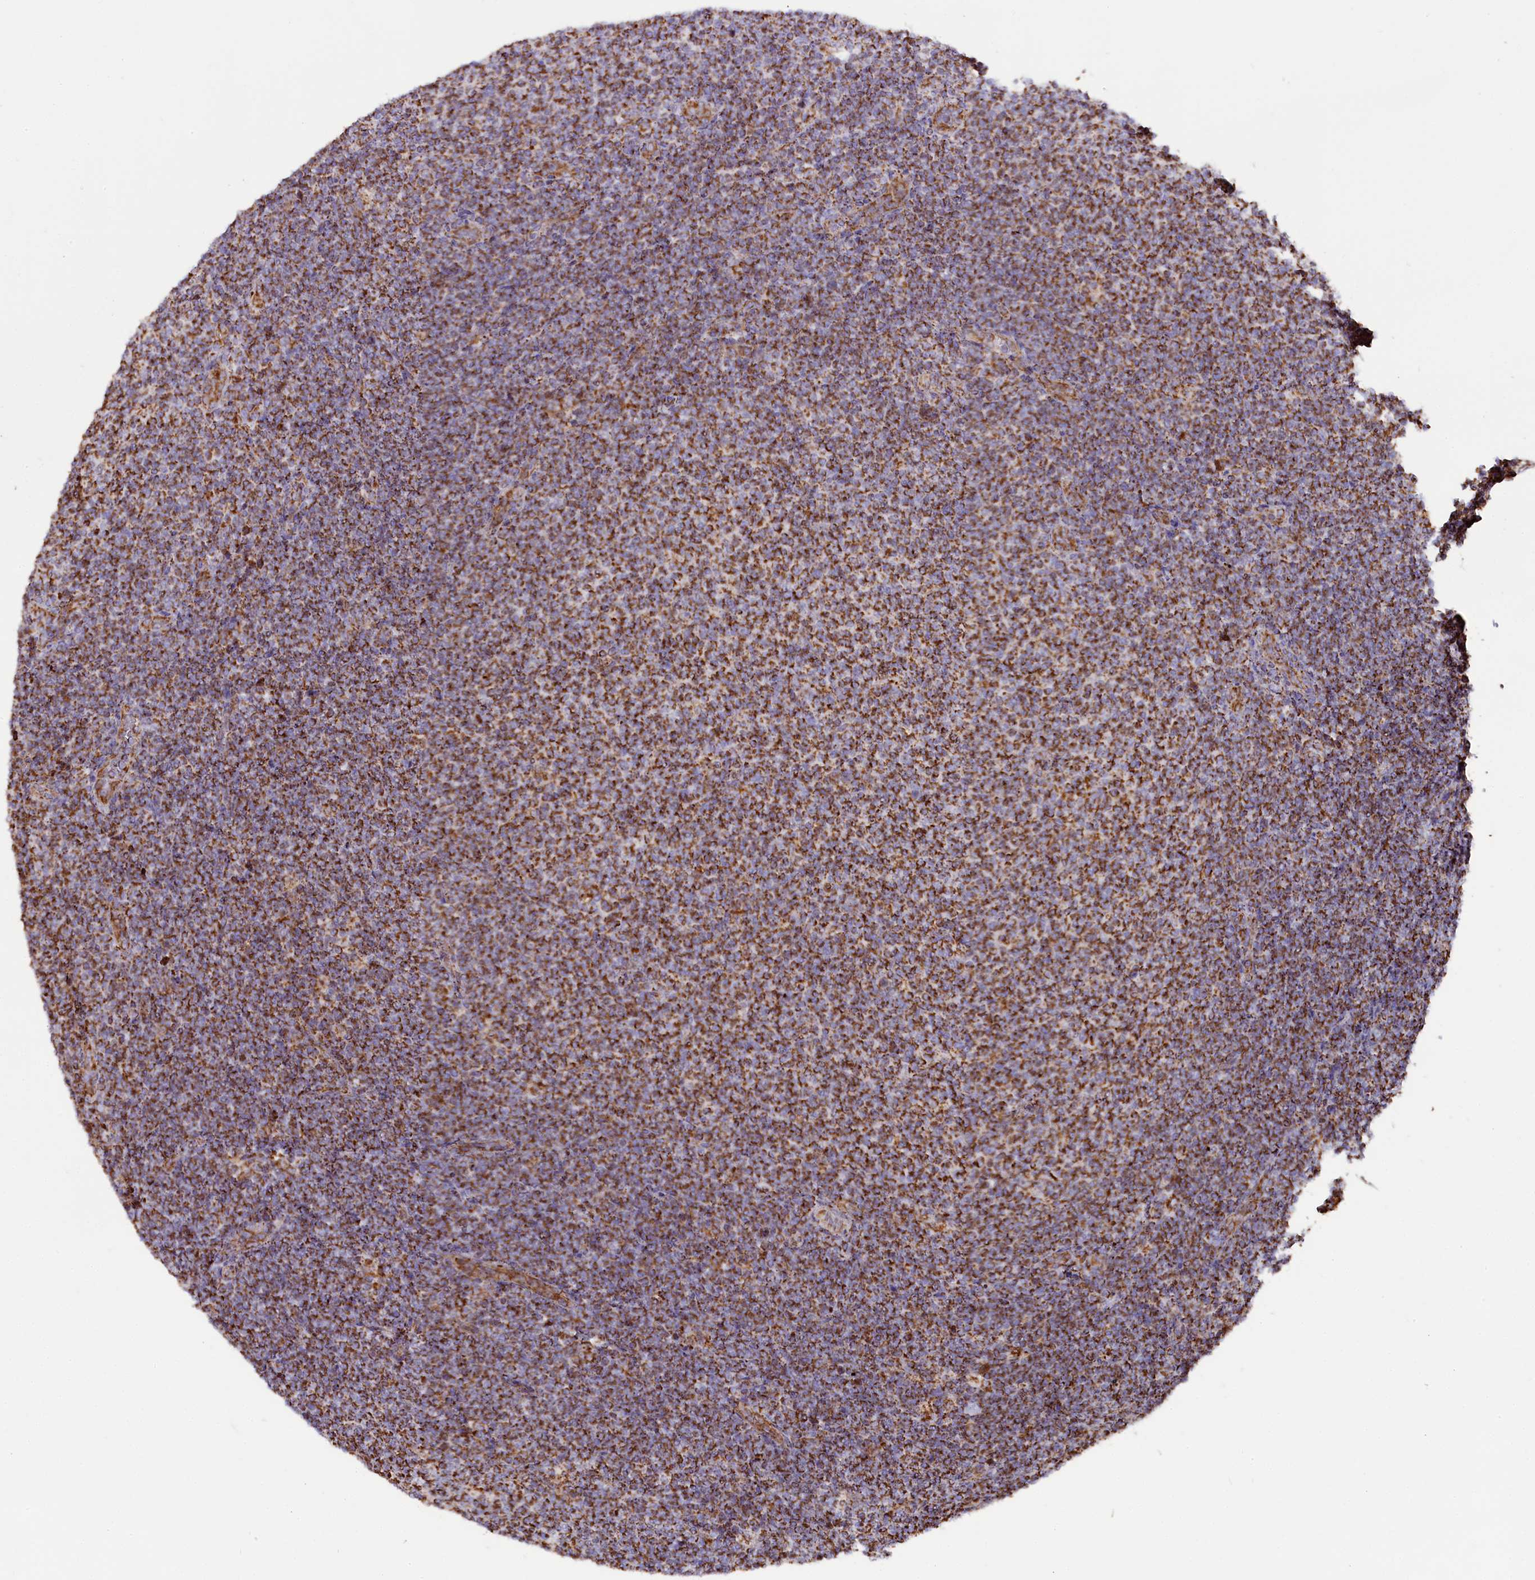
{"staining": {"intensity": "strong", "quantity": ">75%", "location": "cytoplasmic/membranous"}, "tissue": "lymphoma", "cell_type": "Tumor cells", "image_type": "cancer", "snomed": [{"axis": "morphology", "description": "Malignant lymphoma, non-Hodgkin's type, Low grade"}, {"axis": "topography", "description": "Lymph node"}], "caption": "Protein expression analysis of malignant lymphoma, non-Hodgkin's type (low-grade) shows strong cytoplasmic/membranous staining in approximately >75% of tumor cells.", "gene": "NDUFA8", "patient": {"sex": "male", "age": 66}}